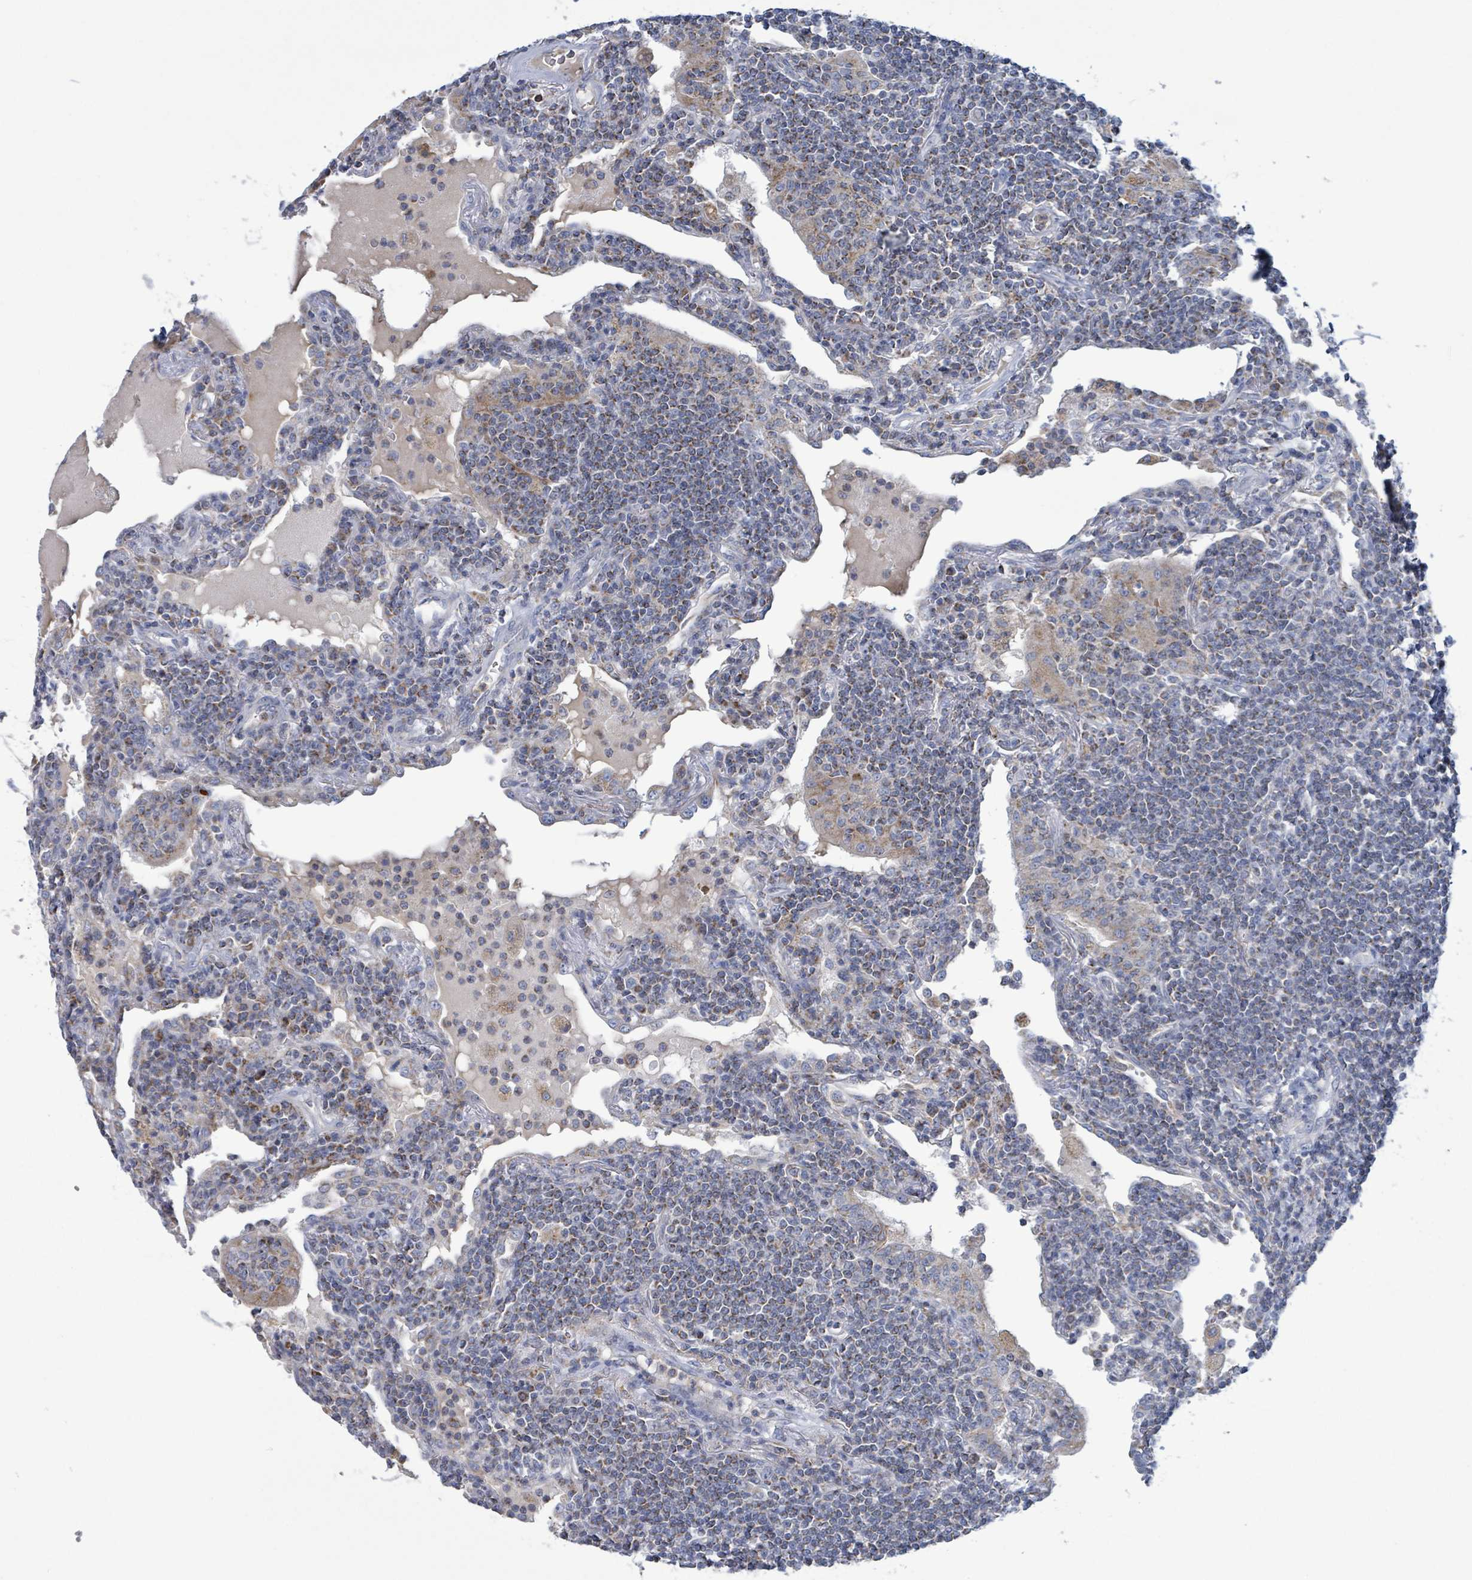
{"staining": {"intensity": "moderate", "quantity": "<25%", "location": "cytoplasmic/membranous"}, "tissue": "lymphoma", "cell_type": "Tumor cells", "image_type": "cancer", "snomed": [{"axis": "morphology", "description": "Malignant lymphoma, non-Hodgkin's type, Low grade"}, {"axis": "topography", "description": "Lung"}], "caption": "Immunohistochemical staining of human lymphoma demonstrates low levels of moderate cytoplasmic/membranous protein staining in about <25% of tumor cells. The protein of interest is shown in brown color, while the nuclei are stained blue.", "gene": "AKR1C4", "patient": {"sex": "female", "age": 71}}